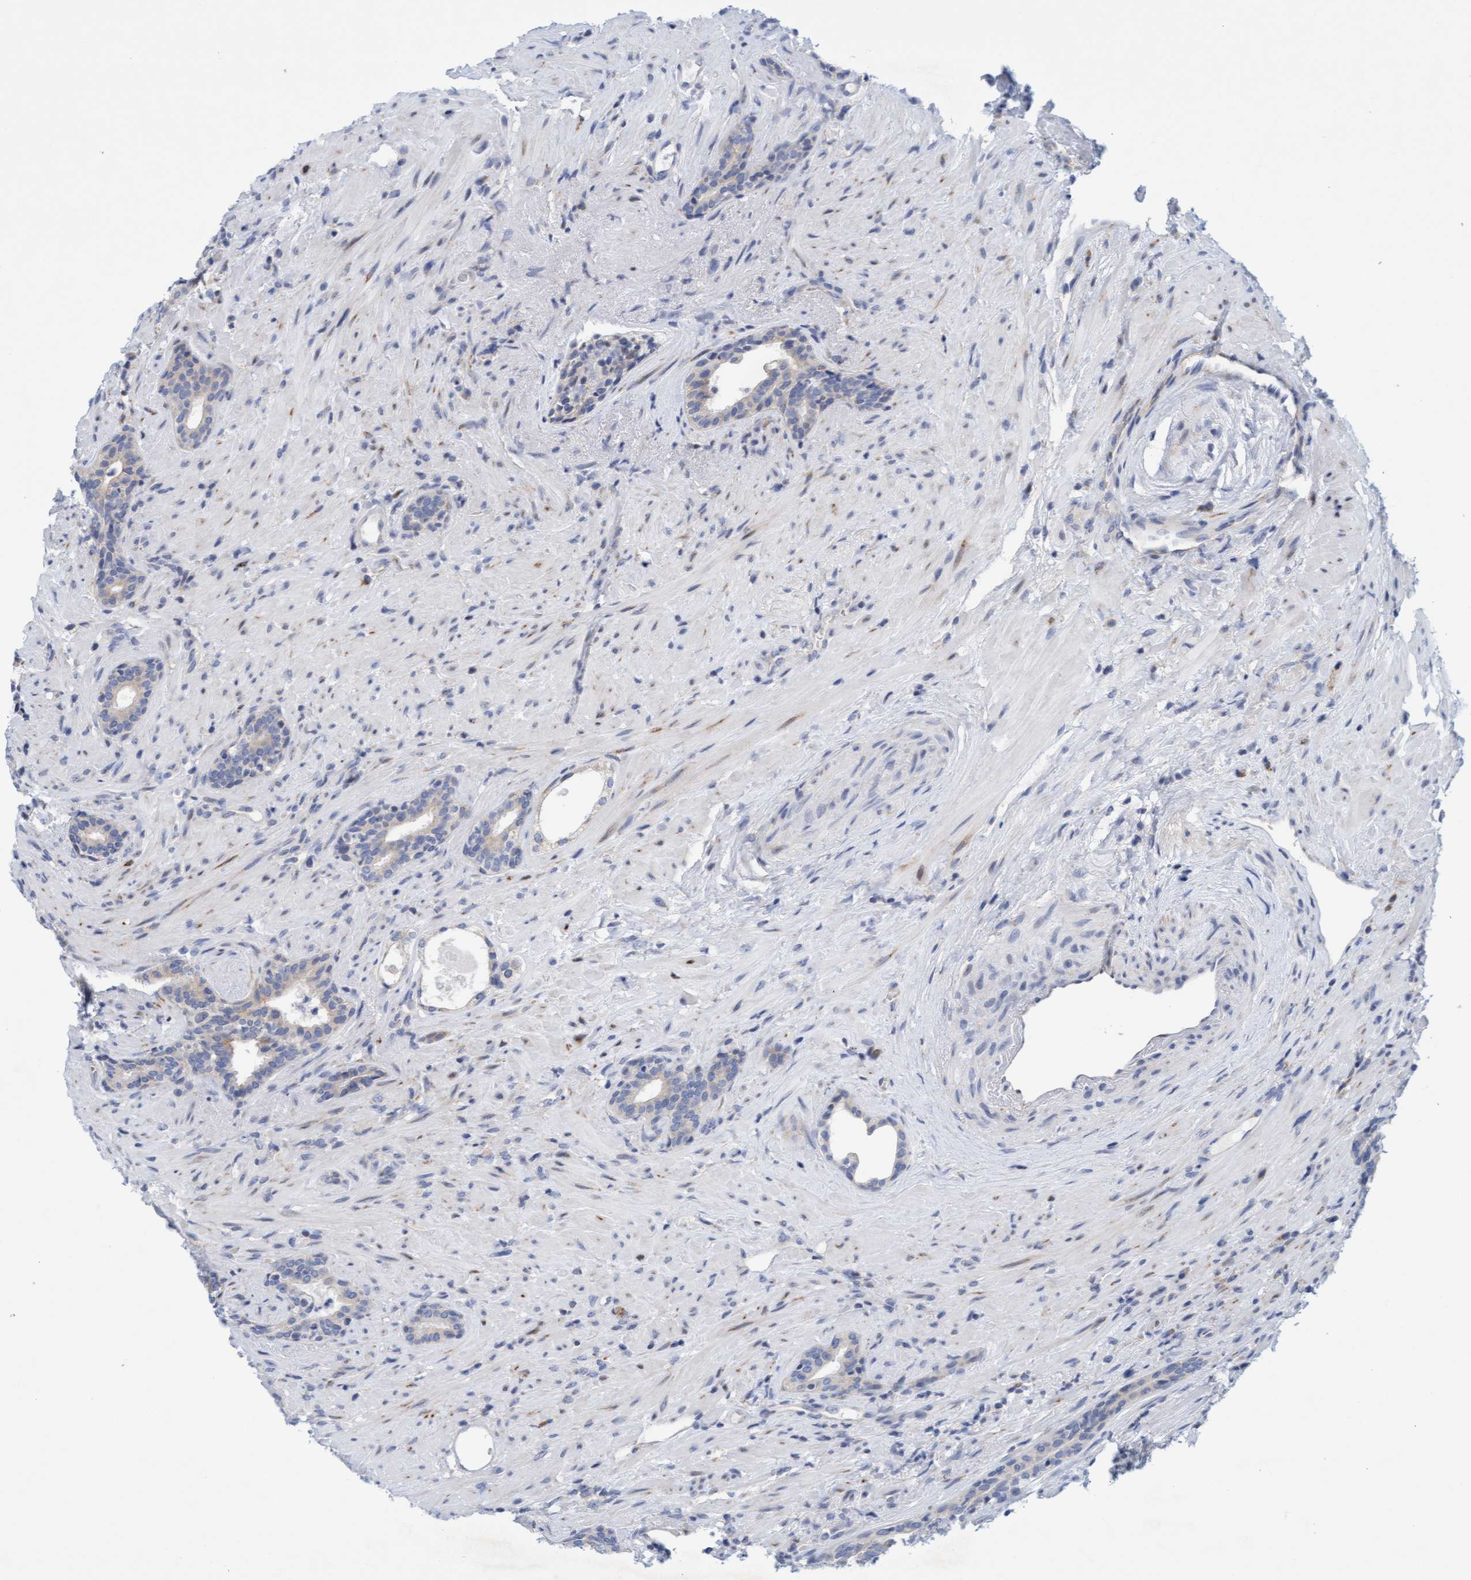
{"staining": {"intensity": "negative", "quantity": "none", "location": "none"}, "tissue": "prostate cancer", "cell_type": "Tumor cells", "image_type": "cancer", "snomed": [{"axis": "morphology", "description": "Adenocarcinoma, High grade"}, {"axis": "topography", "description": "Prostate"}], "caption": "Tumor cells are negative for brown protein staining in prostate cancer.", "gene": "SLC28A3", "patient": {"sex": "male", "age": 71}}